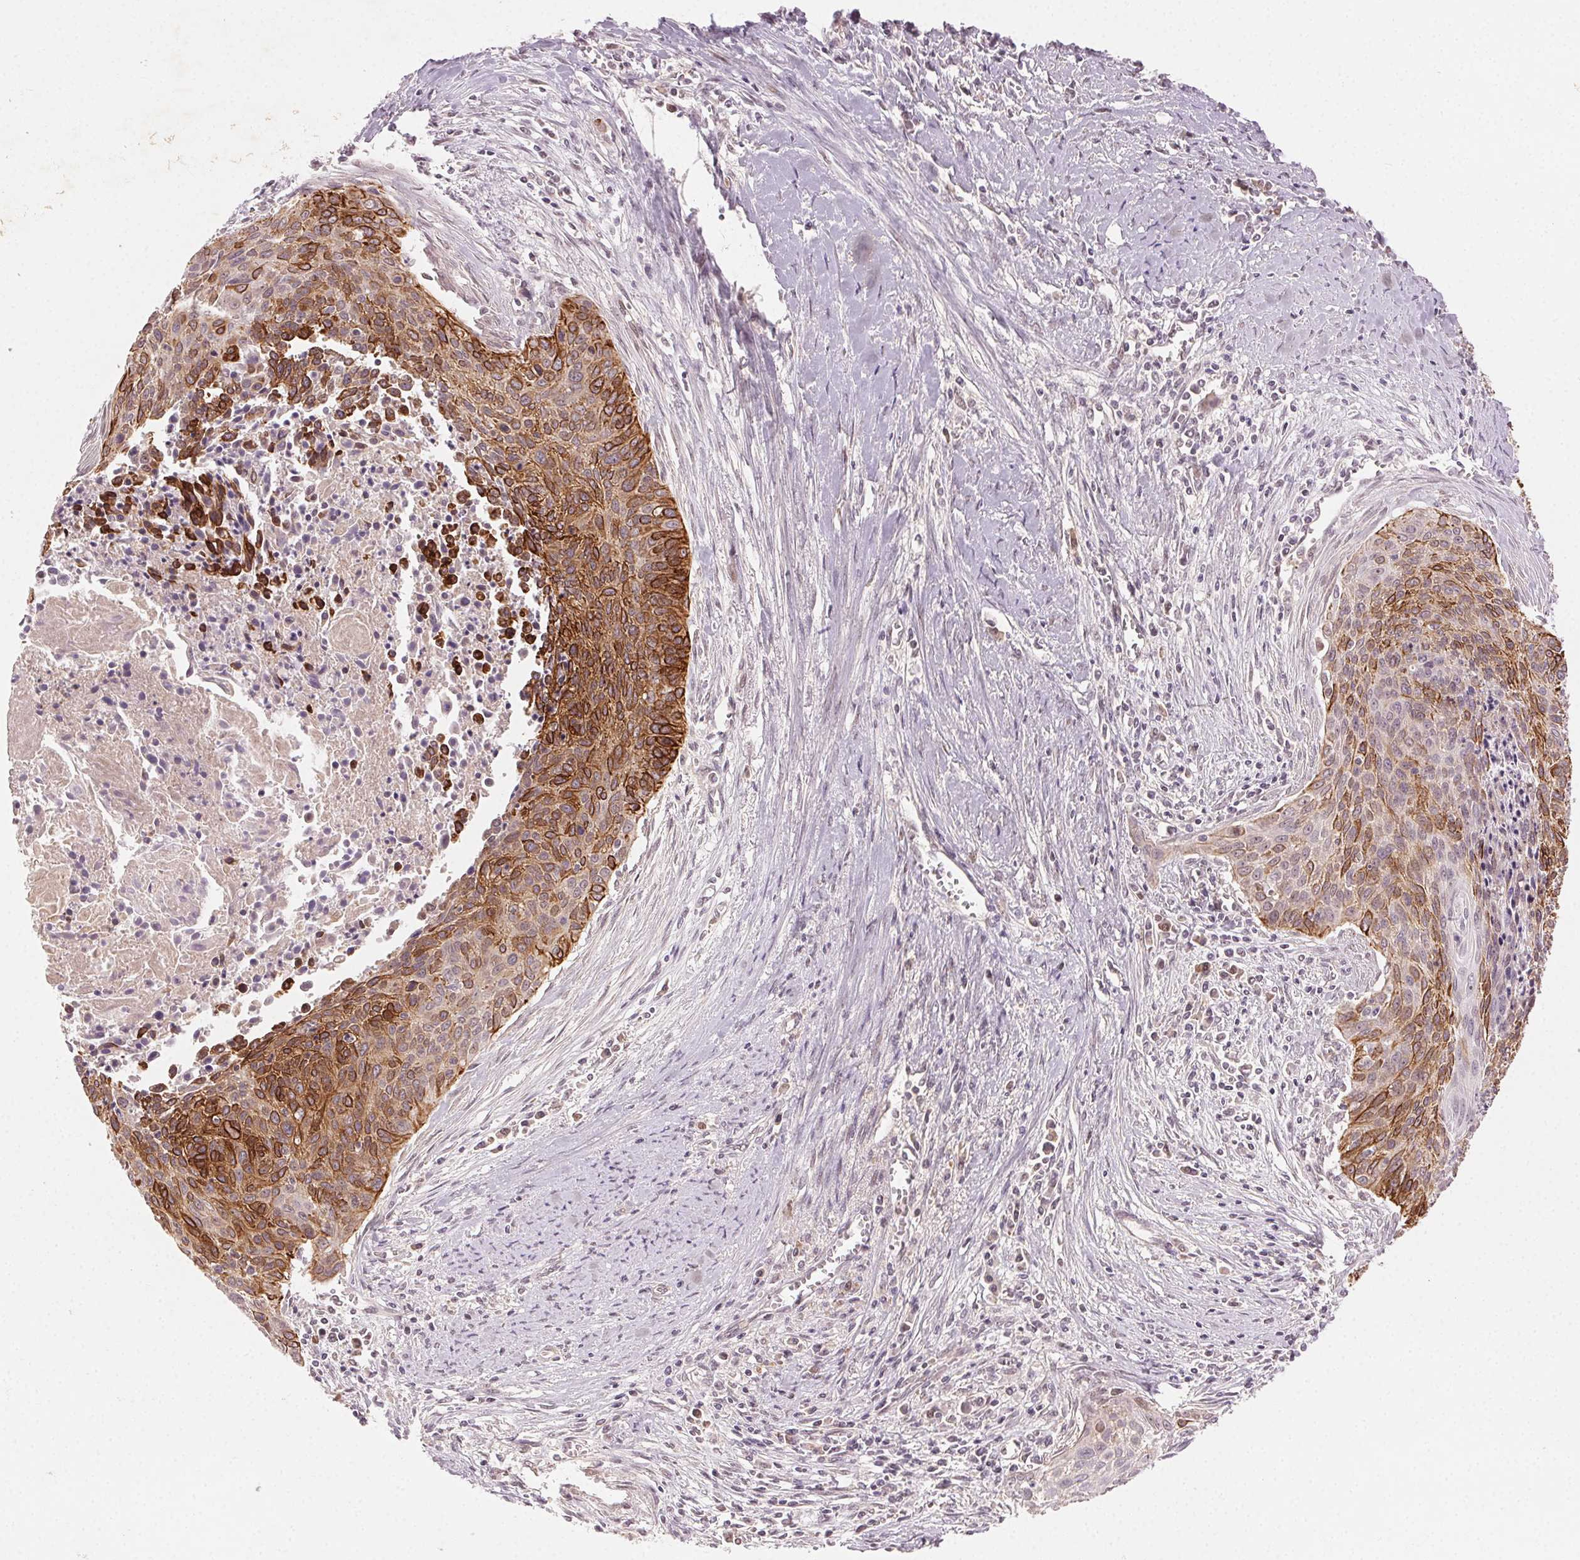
{"staining": {"intensity": "strong", "quantity": "25%-75%", "location": "cytoplasmic/membranous"}, "tissue": "cervical cancer", "cell_type": "Tumor cells", "image_type": "cancer", "snomed": [{"axis": "morphology", "description": "Squamous cell carcinoma, NOS"}, {"axis": "topography", "description": "Cervix"}], "caption": "Immunohistochemical staining of human cervical squamous cell carcinoma exhibits strong cytoplasmic/membranous protein staining in about 25%-75% of tumor cells.", "gene": "TUB", "patient": {"sex": "female", "age": 55}}